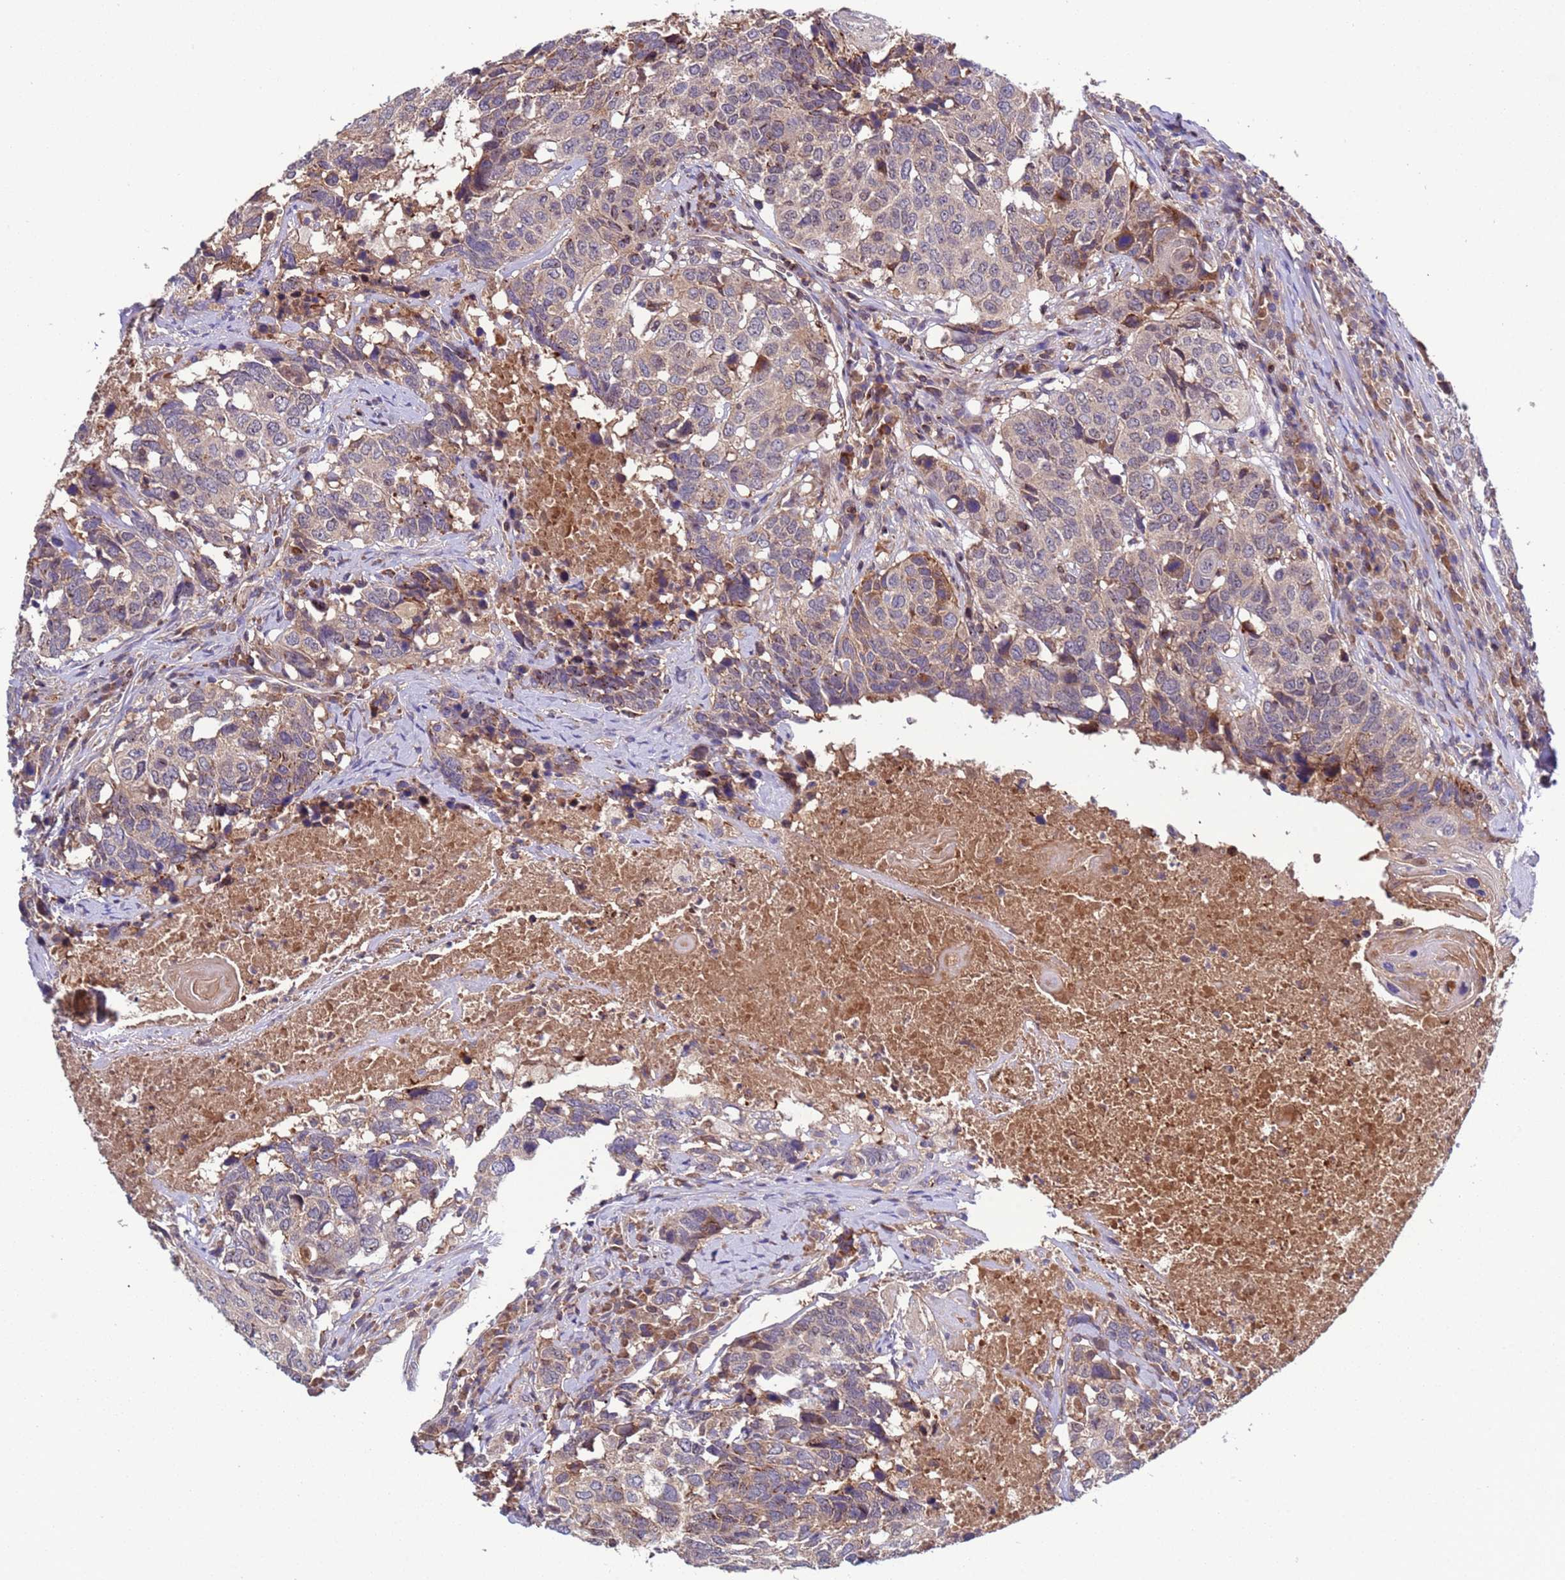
{"staining": {"intensity": "weak", "quantity": "<25%", "location": "cytoplasmic/membranous"}, "tissue": "head and neck cancer", "cell_type": "Tumor cells", "image_type": "cancer", "snomed": [{"axis": "morphology", "description": "Squamous cell carcinoma, NOS"}, {"axis": "topography", "description": "Head-Neck"}], "caption": "Head and neck cancer (squamous cell carcinoma) stained for a protein using immunohistochemistry displays no staining tumor cells.", "gene": "PARP16", "patient": {"sex": "male", "age": 66}}